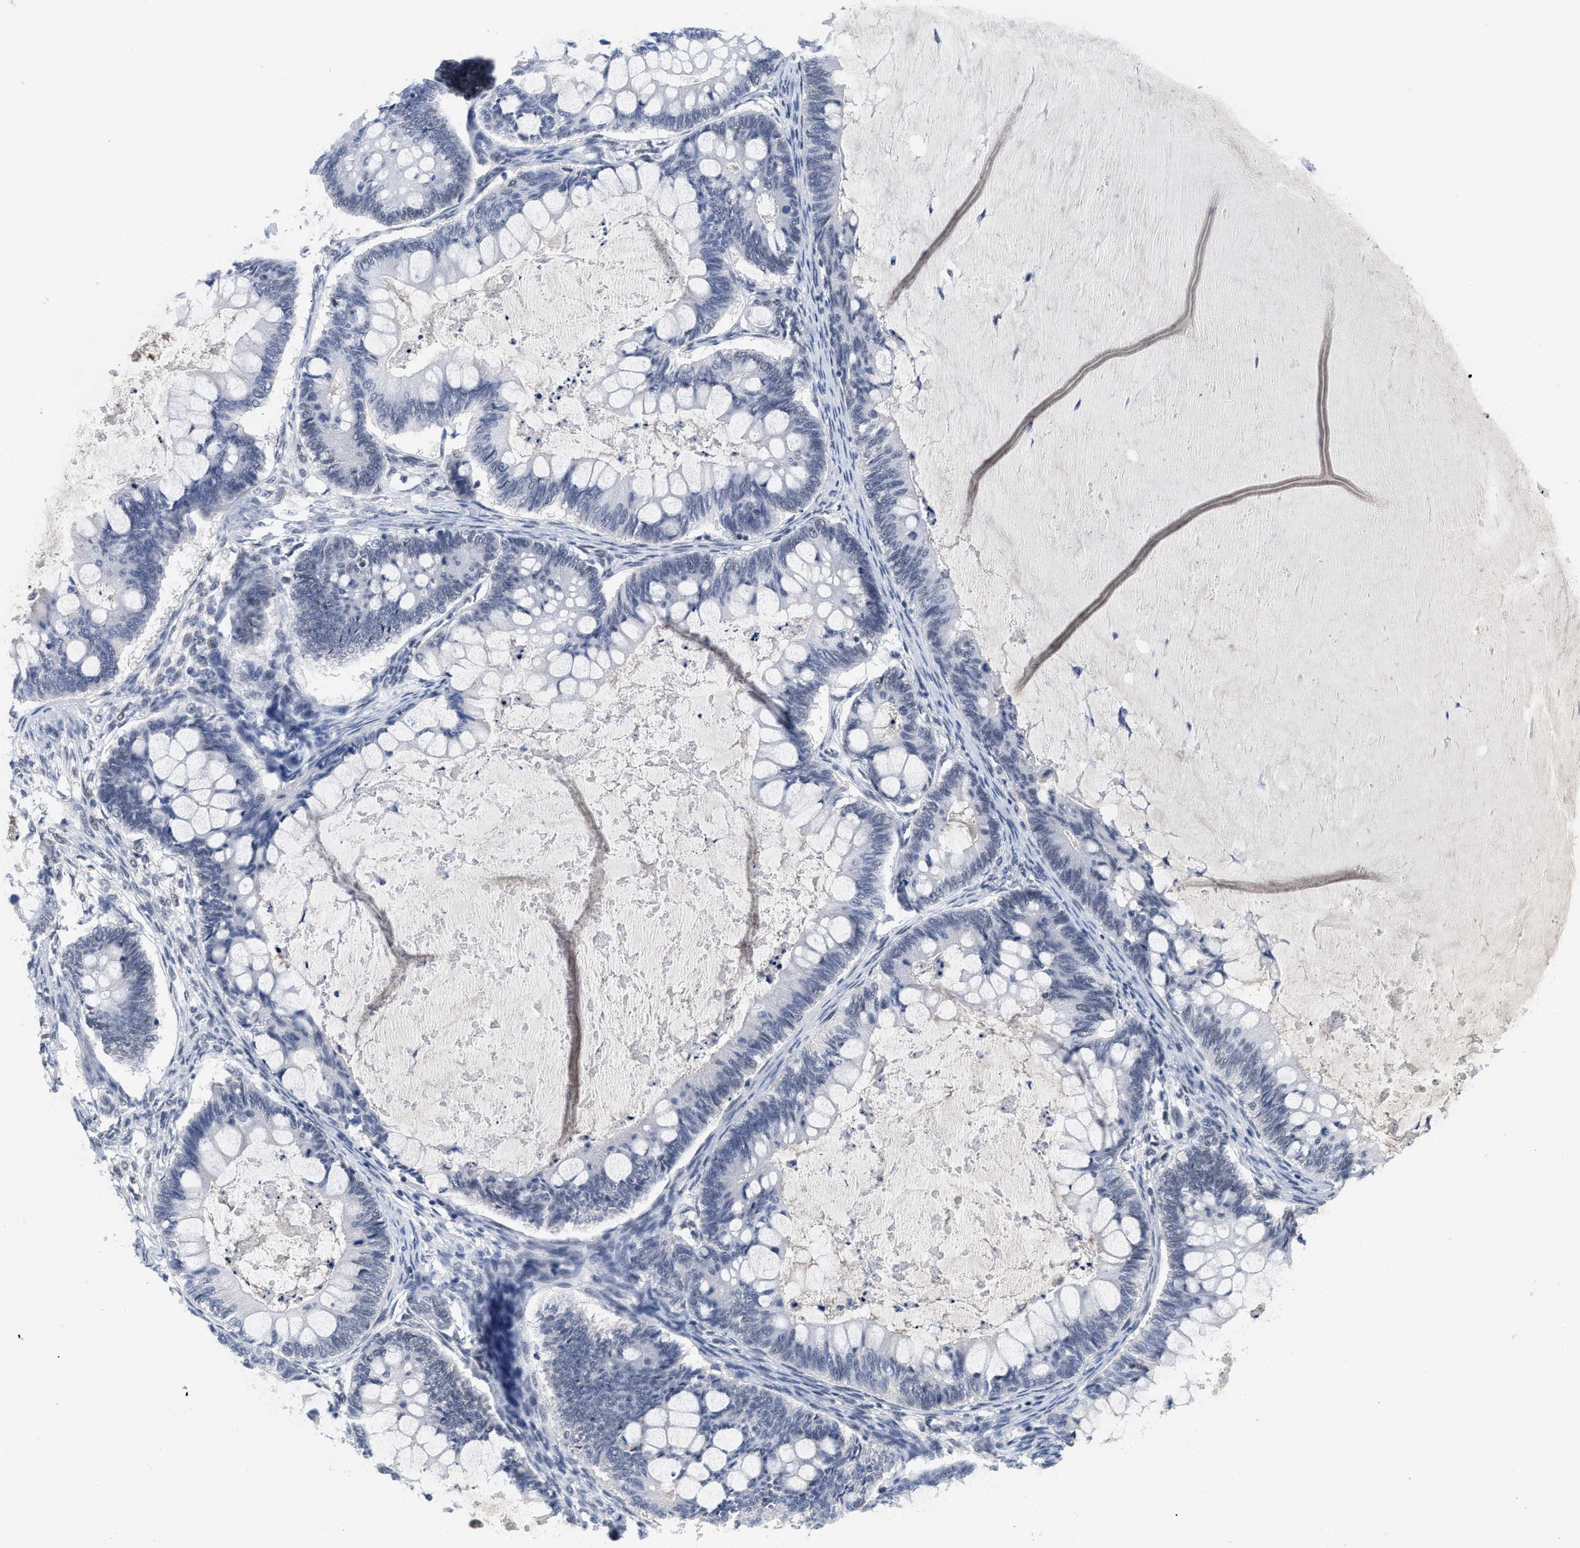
{"staining": {"intensity": "negative", "quantity": "none", "location": "none"}, "tissue": "ovarian cancer", "cell_type": "Tumor cells", "image_type": "cancer", "snomed": [{"axis": "morphology", "description": "Cystadenocarcinoma, mucinous, NOS"}, {"axis": "topography", "description": "Ovary"}], "caption": "IHC of human ovarian cancer reveals no staining in tumor cells.", "gene": "GGNBP2", "patient": {"sex": "female", "age": 61}}